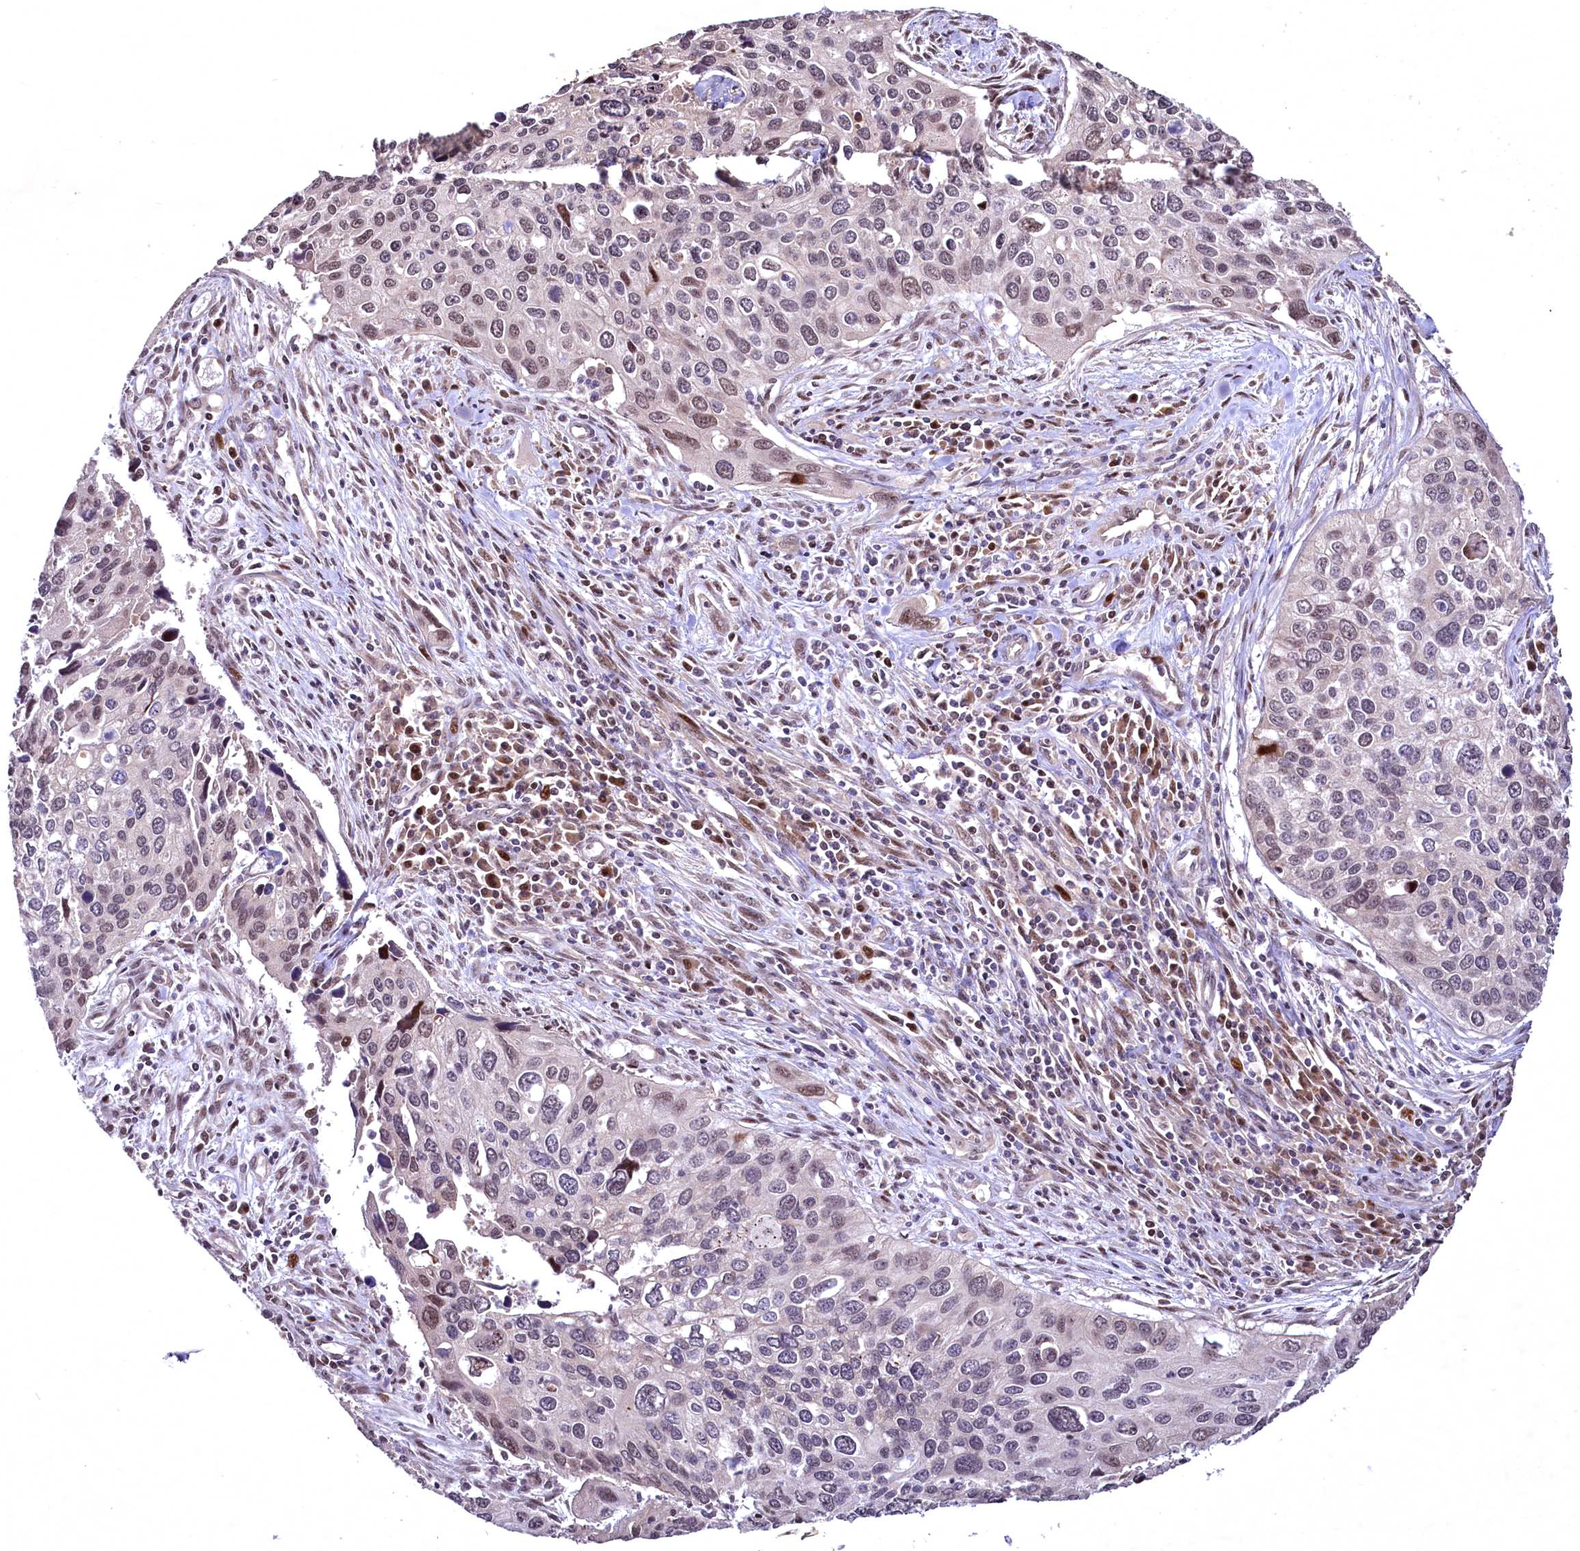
{"staining": {"intensity": "weak", "quantity": "25%-75%", "location": "nuclear"}, "tissue": "cervical cancer", "cell_type": "Tumor cells", "image_type": "cancer", "snomed": [{"axis": "morphology", "description": "Squamous cell carcinoma, NOS"}, {"axis": "topography", "description": "Cervix"}], "caption": "High-power microscopy captured an immunohistochemistry (IHC) histopathology image of cervical cancer, revealing weak nuclear staining in approximately 25%-75% of tumor cells.", "gene": "N4BP2L1", "patient": {"sex": "female", "age": 55}}